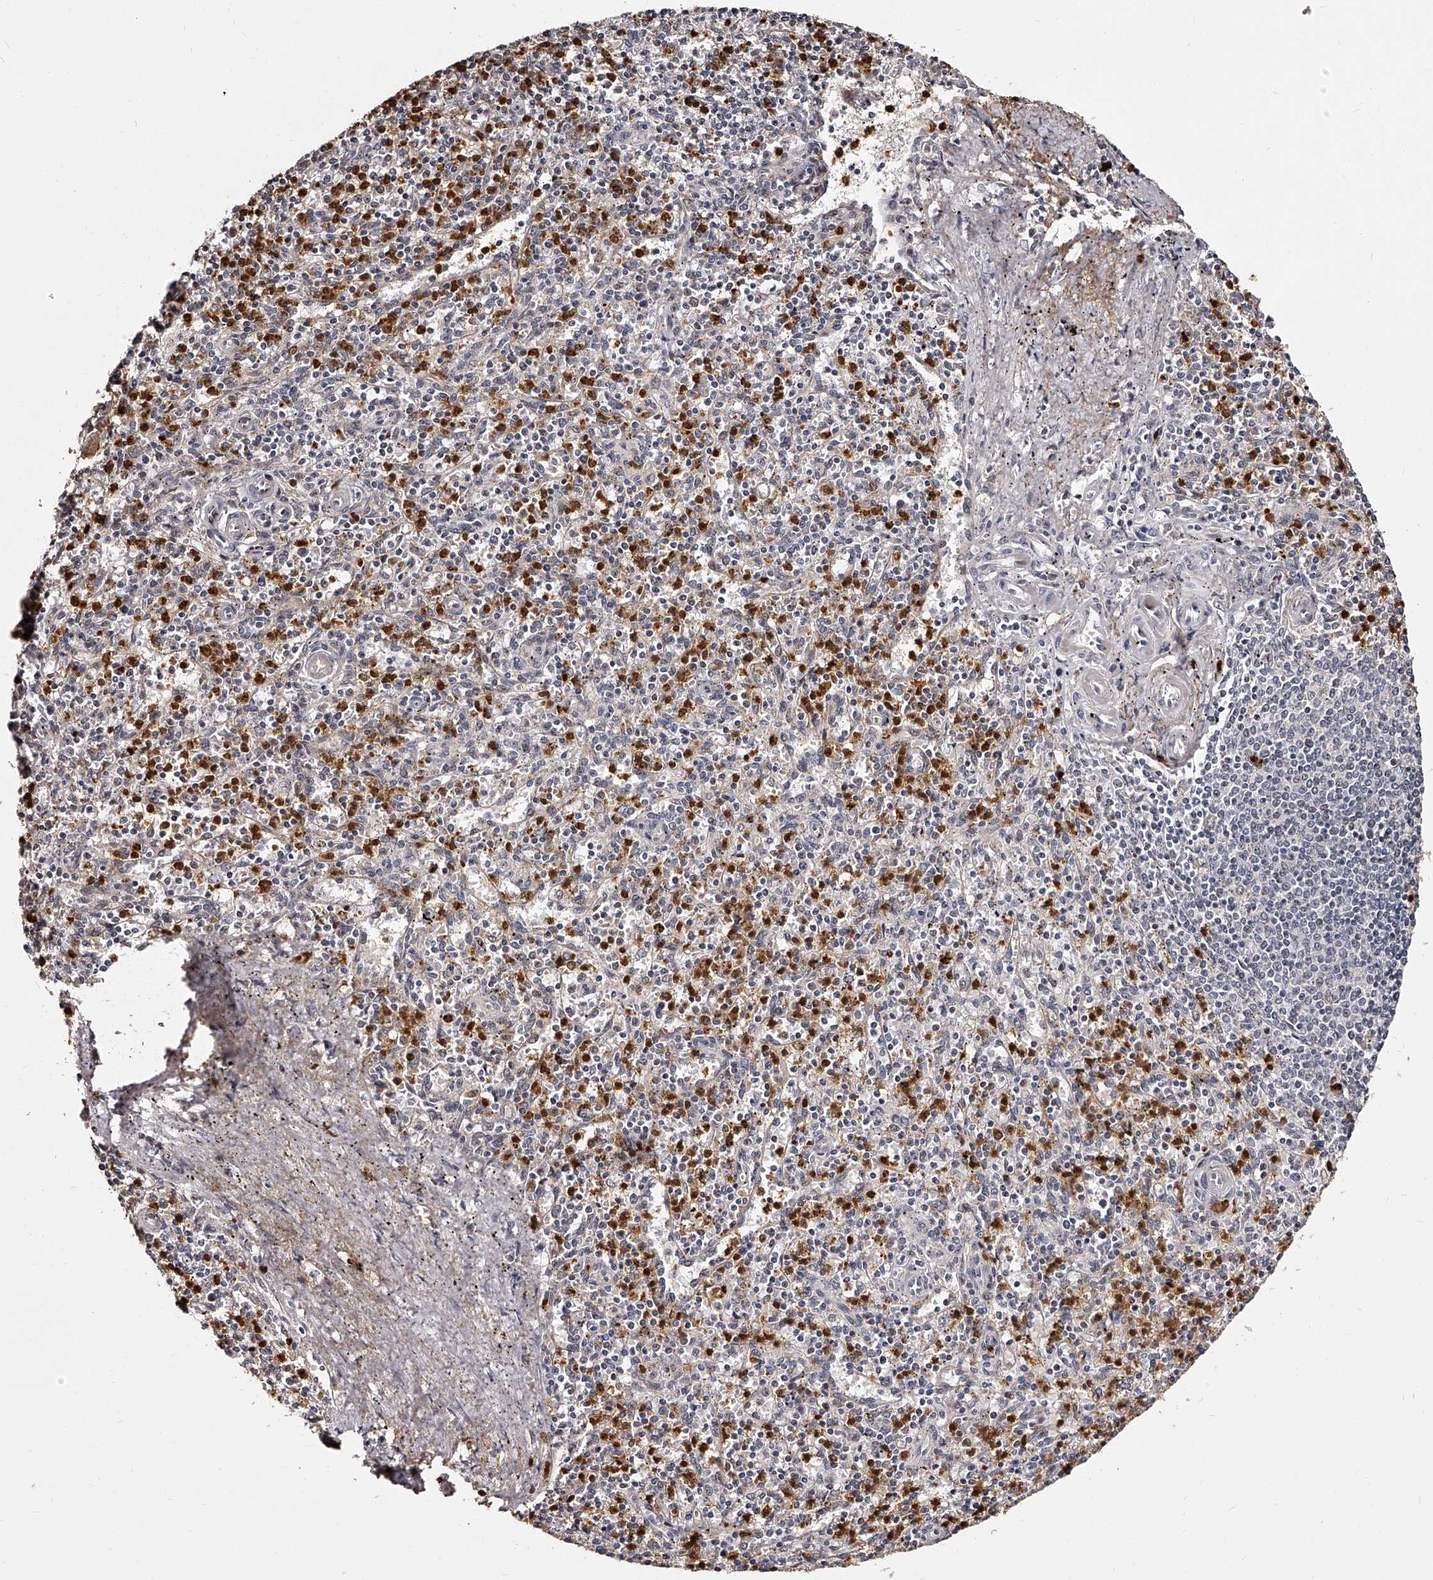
{"staining": {"intensity": "strong", "quantity": "<25%", "location": "cytoplasmic/membranous"}, "tissue": "spleen", "cell_type": "Cells in red pulp", "image_type": "normal", "snomed": [{"axis": "morphology", "description": "Normal tissue, NOS"}, {"axis": "topography", "description": "Spleen"}], "caption": "Protein expression analysis of normal spleen displays strong cytoplasmic/membranous positivity in approximately <25% of cells in red pulp.", "gene": "RSC1A1", "patient": {"sex": "male", "age": 72}}